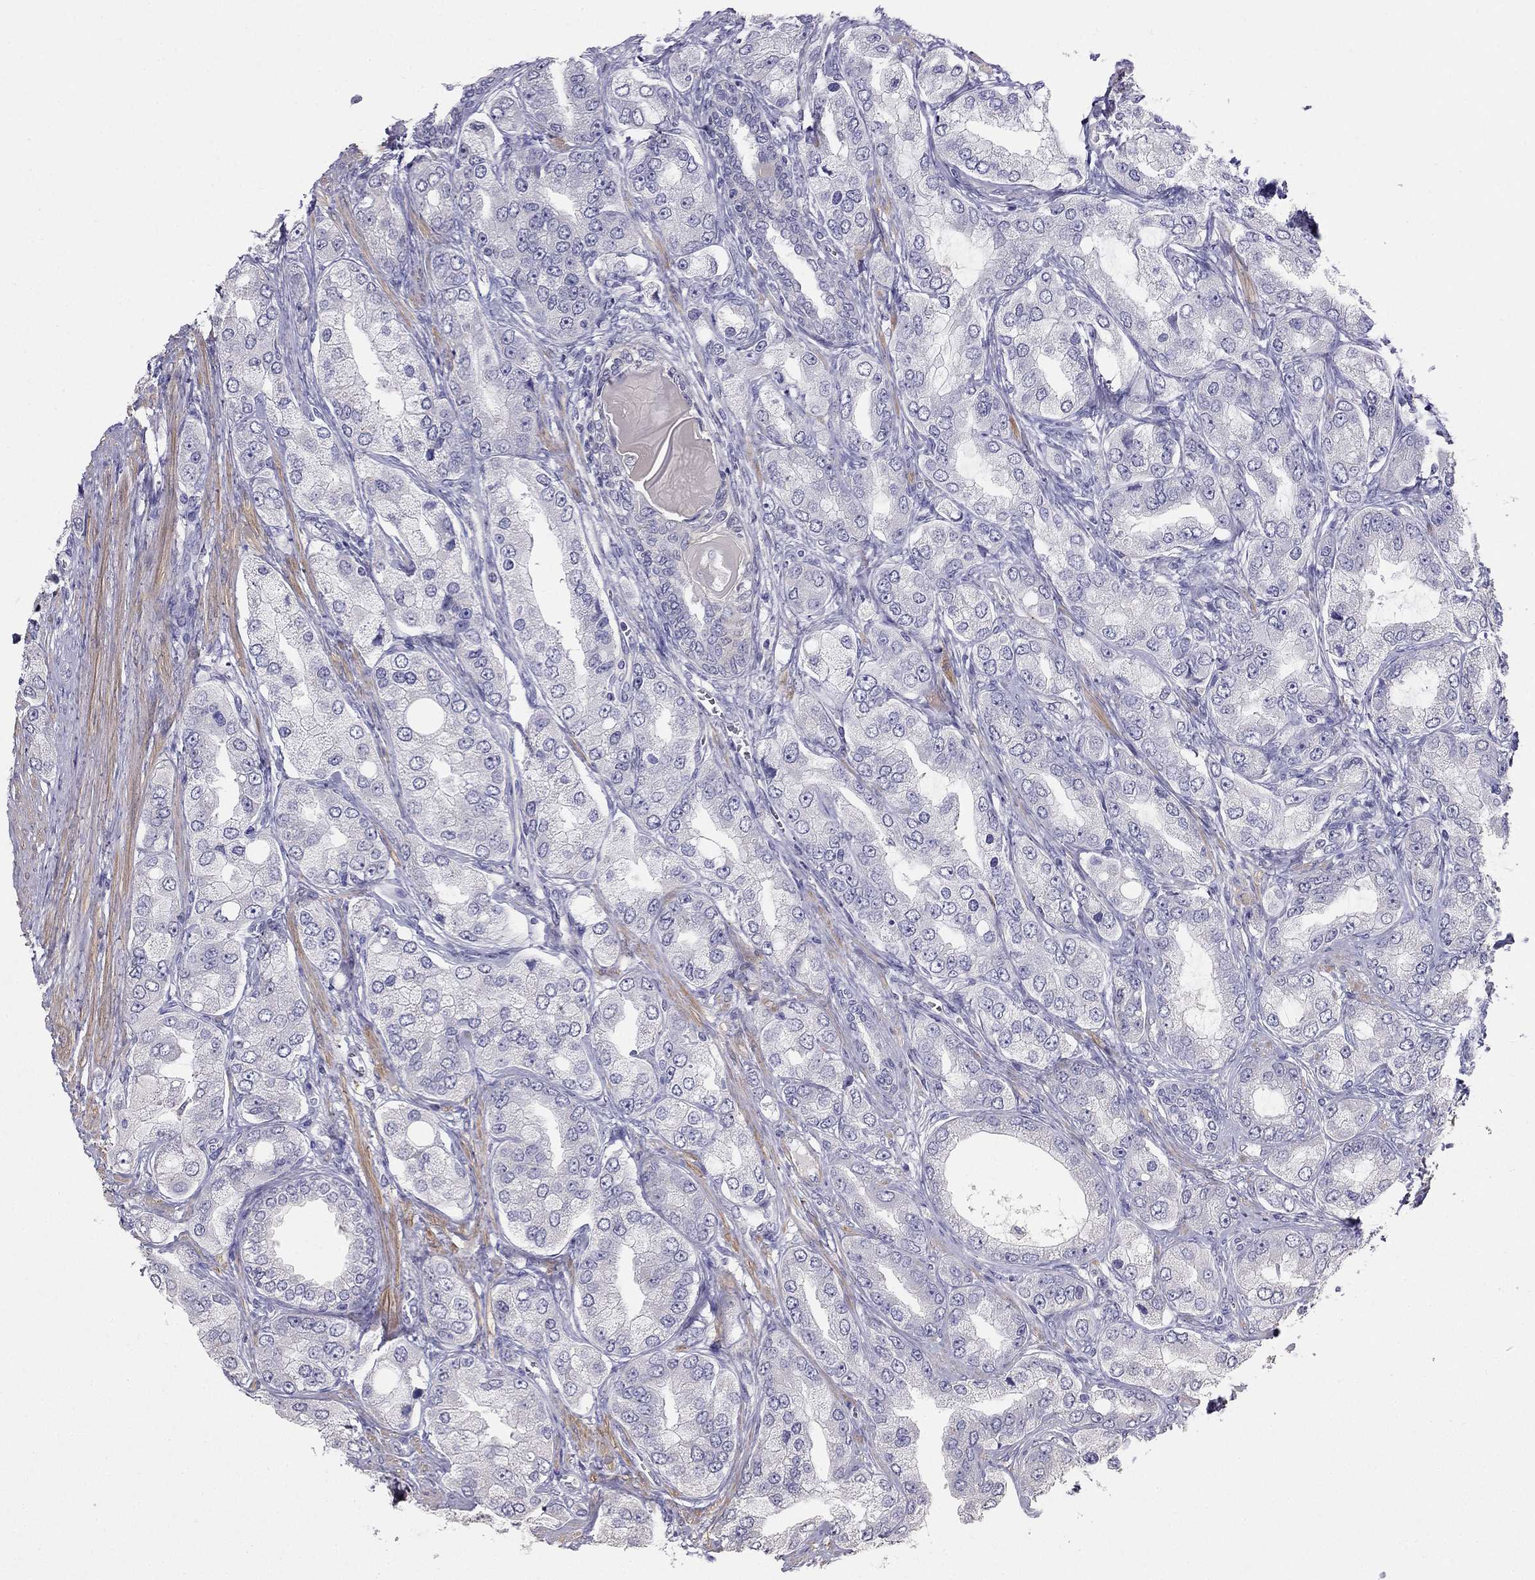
{"staining": {"intensity": "negative", "quantity": "none", "location": "none"}, "tissue": "prostate cancer", "cell_type": "Tumor cells", "image_type": "cancer", "snomed": [{"axis": "morphology", "description": "Adenocarcinoma, Low grade"}, {"axis": "topography", "description": "Prostate"}], "caption": "Micrograph shows no significant protein positivity in tumor cells of prostate cancer.", "gene": "LY6H", "patient": {"sex": "male", "age": 69}}